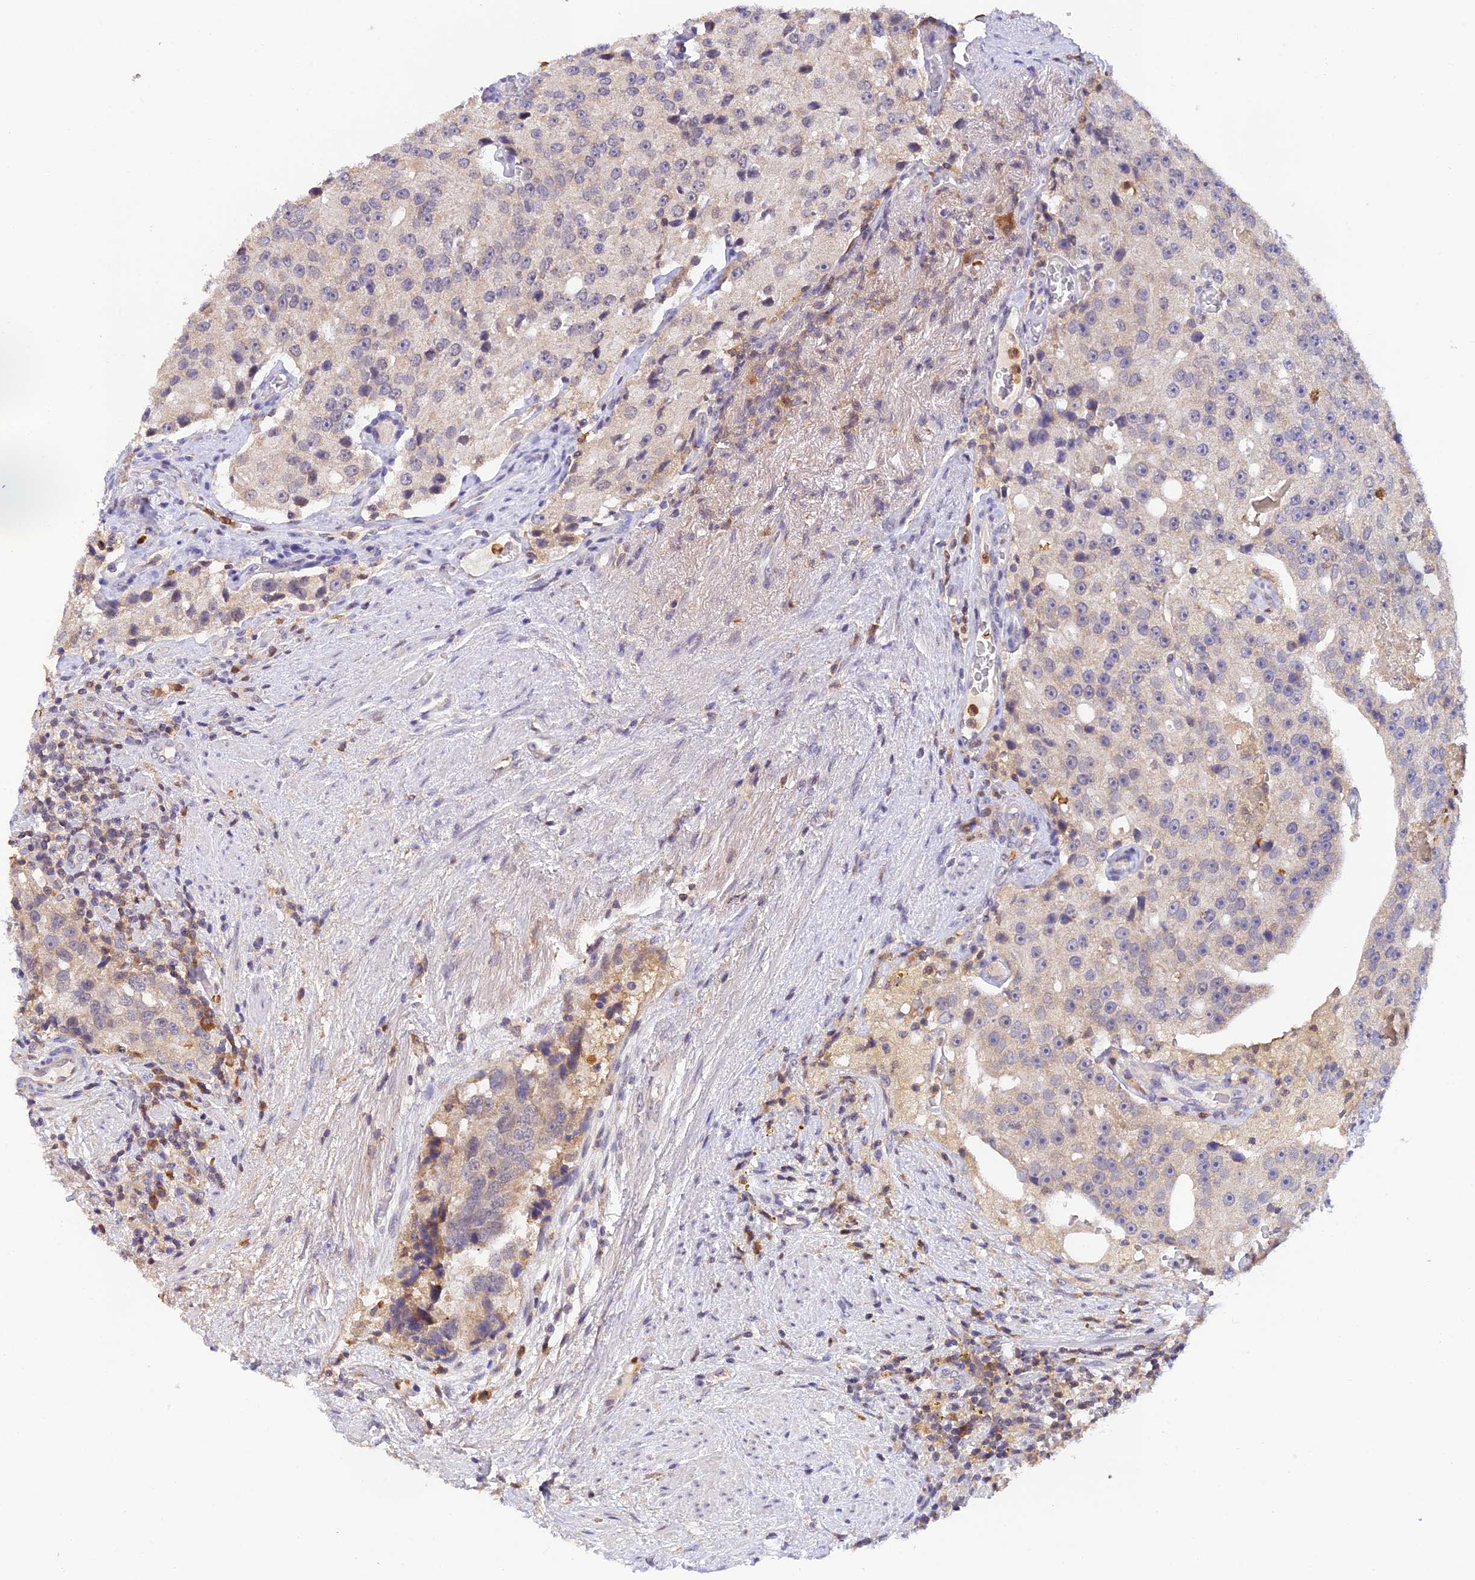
{"staining": {"intensity": "negative", "quantity": "none", "location": "none"}, "tissue": "prostate cancer", "cell_type": "Tumor cells", "image_type": "cancer", "snomed": [{"axis": "morphology", "description": "Adenocarcinoma, High grade"}, {"axis": "topography", "description": "Prostate"}], "caption": "An image of human prostate cancer (high-grade adenocarcinoma) is negative for staining in tumor cells.", "gene": "PEX16", "patient": {"sex": "male", "age": 70}}